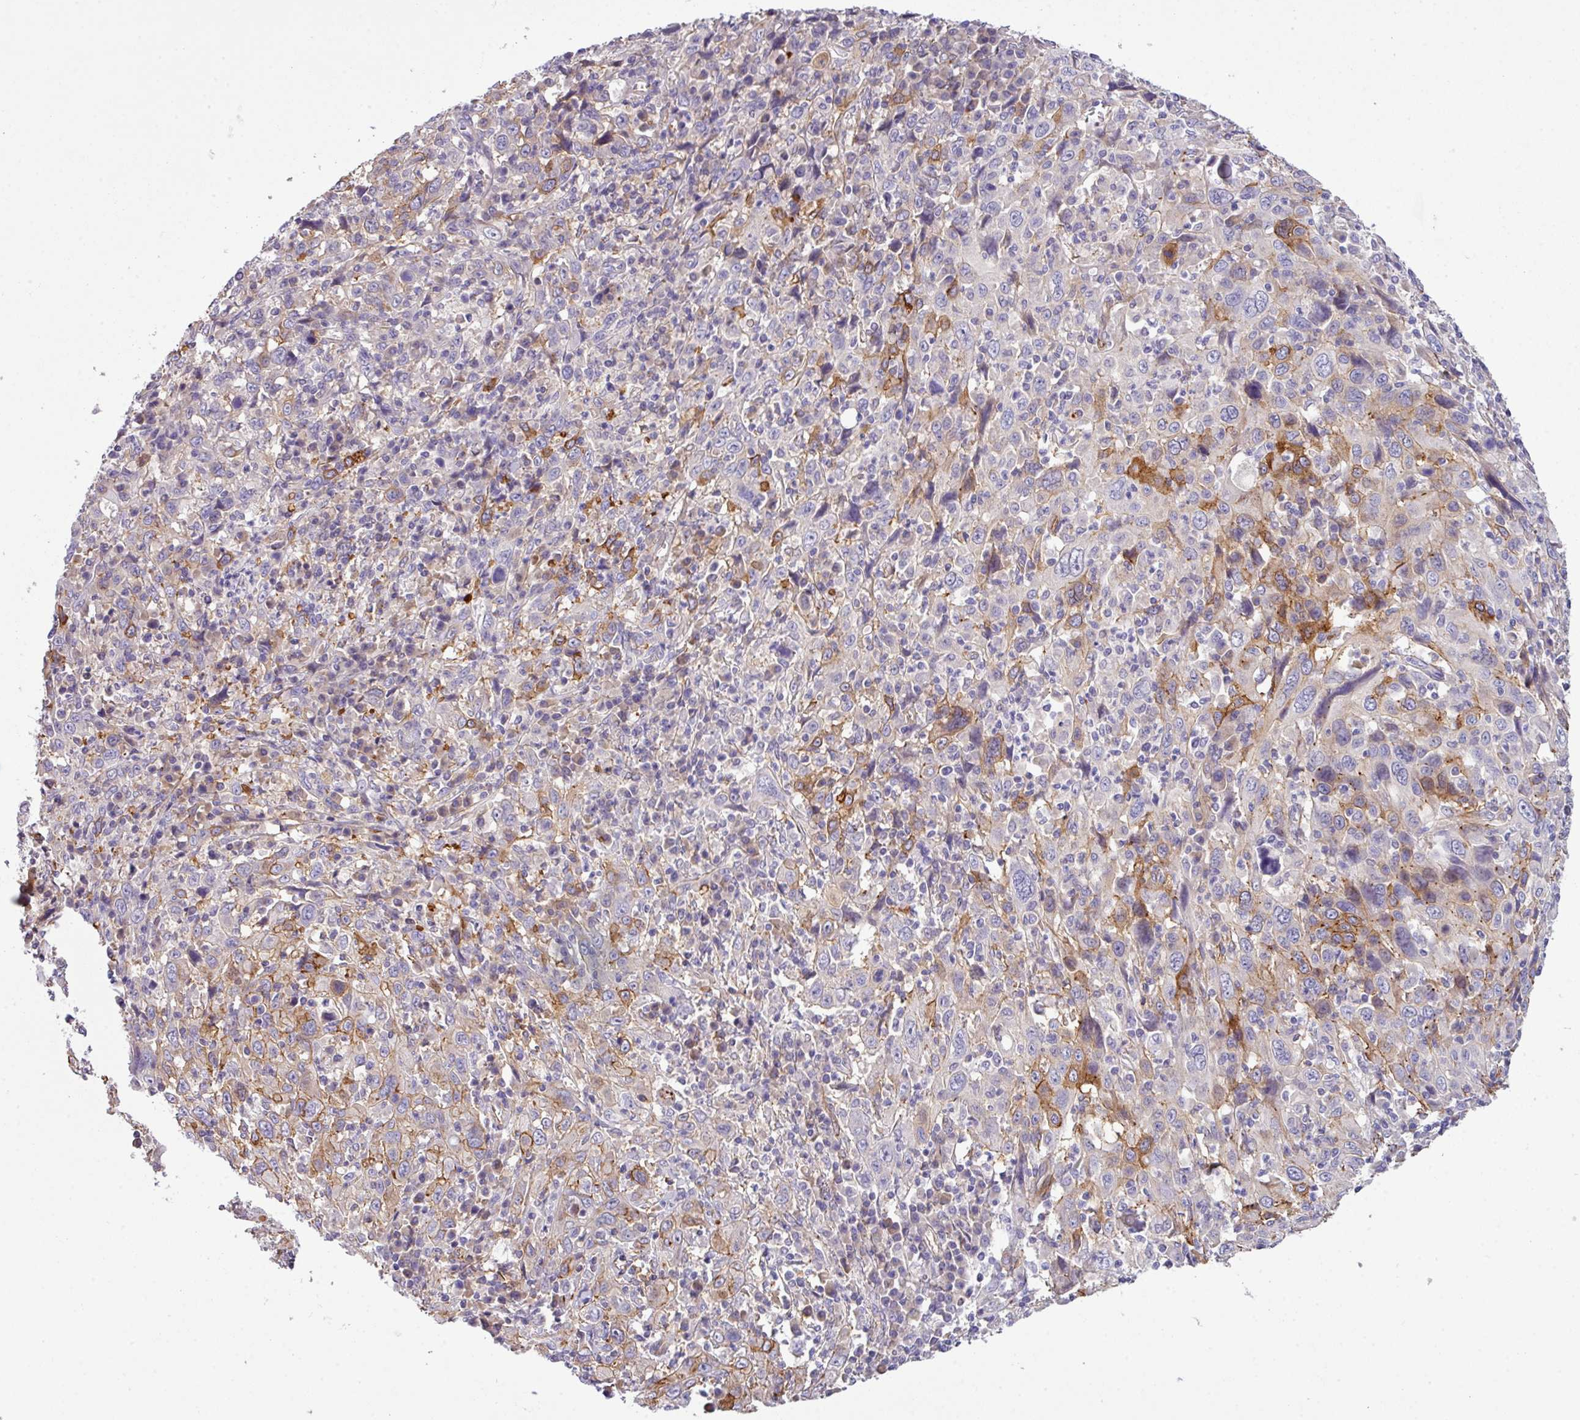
{"staining": {"intensity": "moderate", "quantity": "<25%", "location": "cytoplasmic/membranous"}, "tissue": "cervical cancer", "cell_type": "Tumor cells", "image_type": "cancer", "snomed": [{"axis": "morphology", "description": "Squamous cell carcinoma, NOS"}, {"axis": "topography", "description": "Cervix"}], "caption": "This histopathology image demonstrates IHC staining of human cervical cancer, with low moderate cytoplasmic/membranous staining in about <25% of tumor cells.", "gene": "PARD6A", "patient": {"sex": "female", "age": 46}}